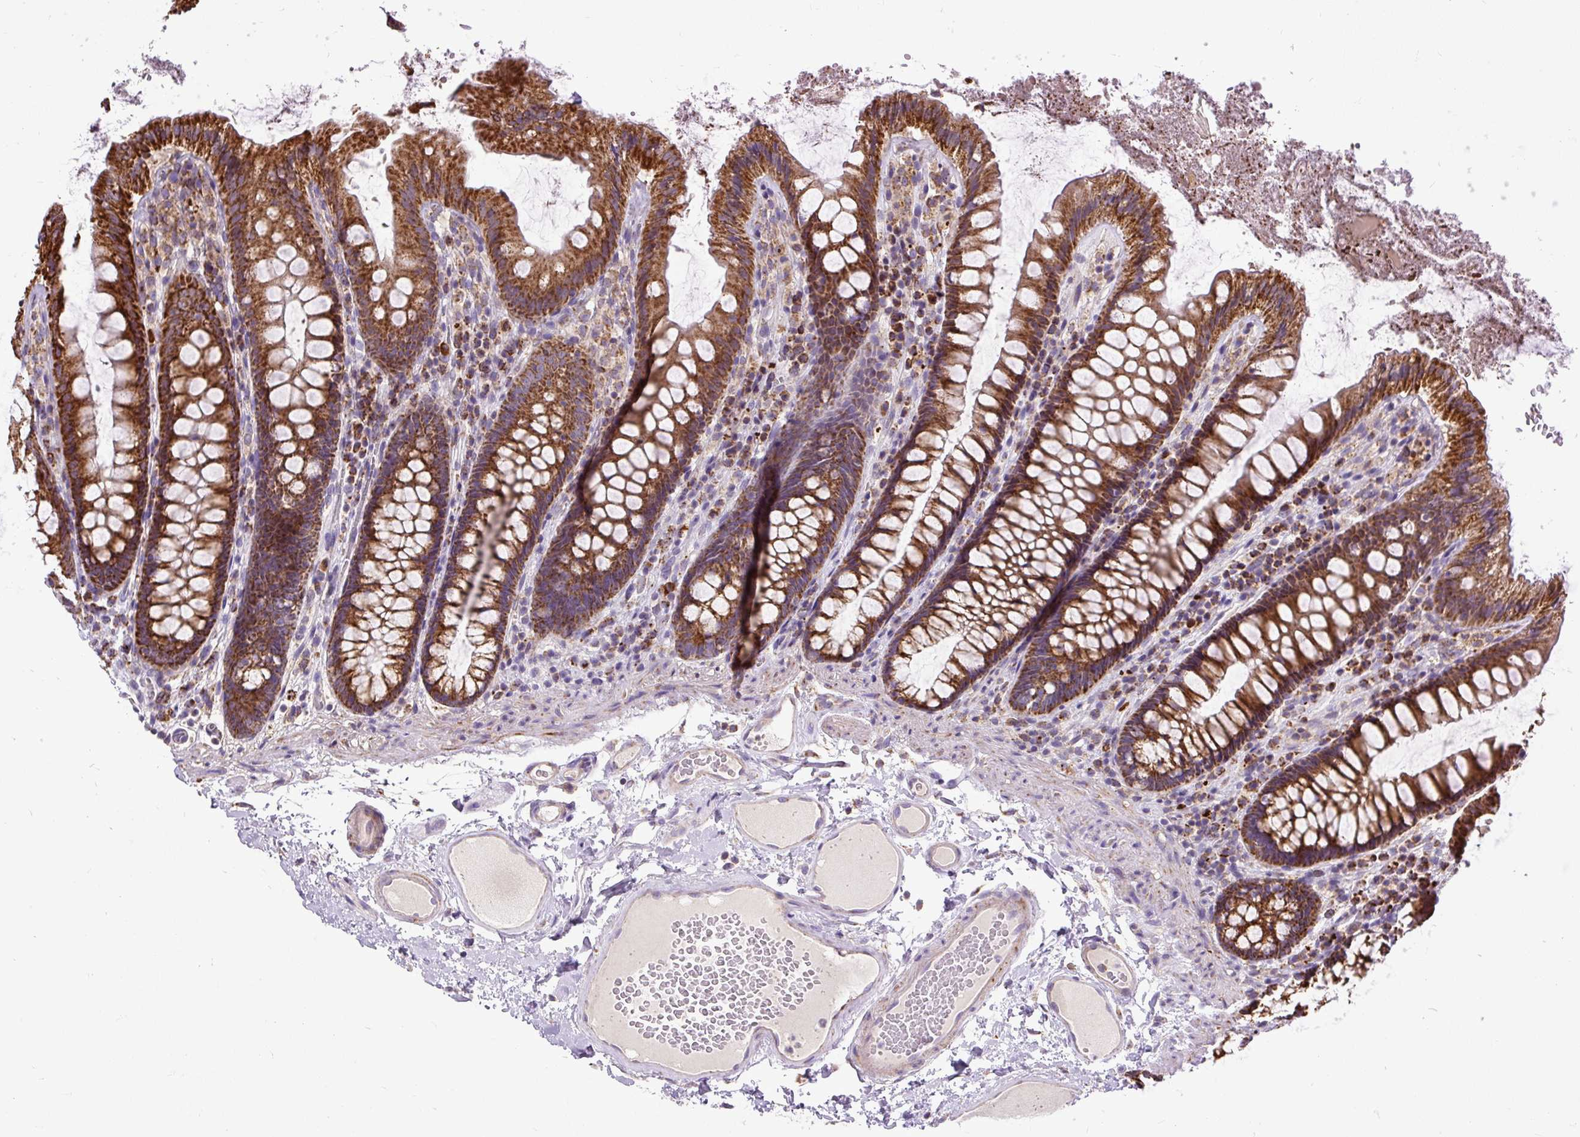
{"staining": {"intensity": "weak", "quantity": "<25%", "location": "cytoplasmic/membranous"}, "tissue": "colon", "cell_type": "Endothelial cells", "image_type": "normal", "snomed": [{"axis": "morphology", "description": "Normal tissue, NOS"}, {"axis": "topography", "description": "Colon"}], "caption": "Immunohistochemistry (IHC) micrograph of benign colon: colon stained with DAB displays no significant protein positivity in endothelial cells.", "gene": "TM2D3", "patient": {"sex": "male", "age": 84}}